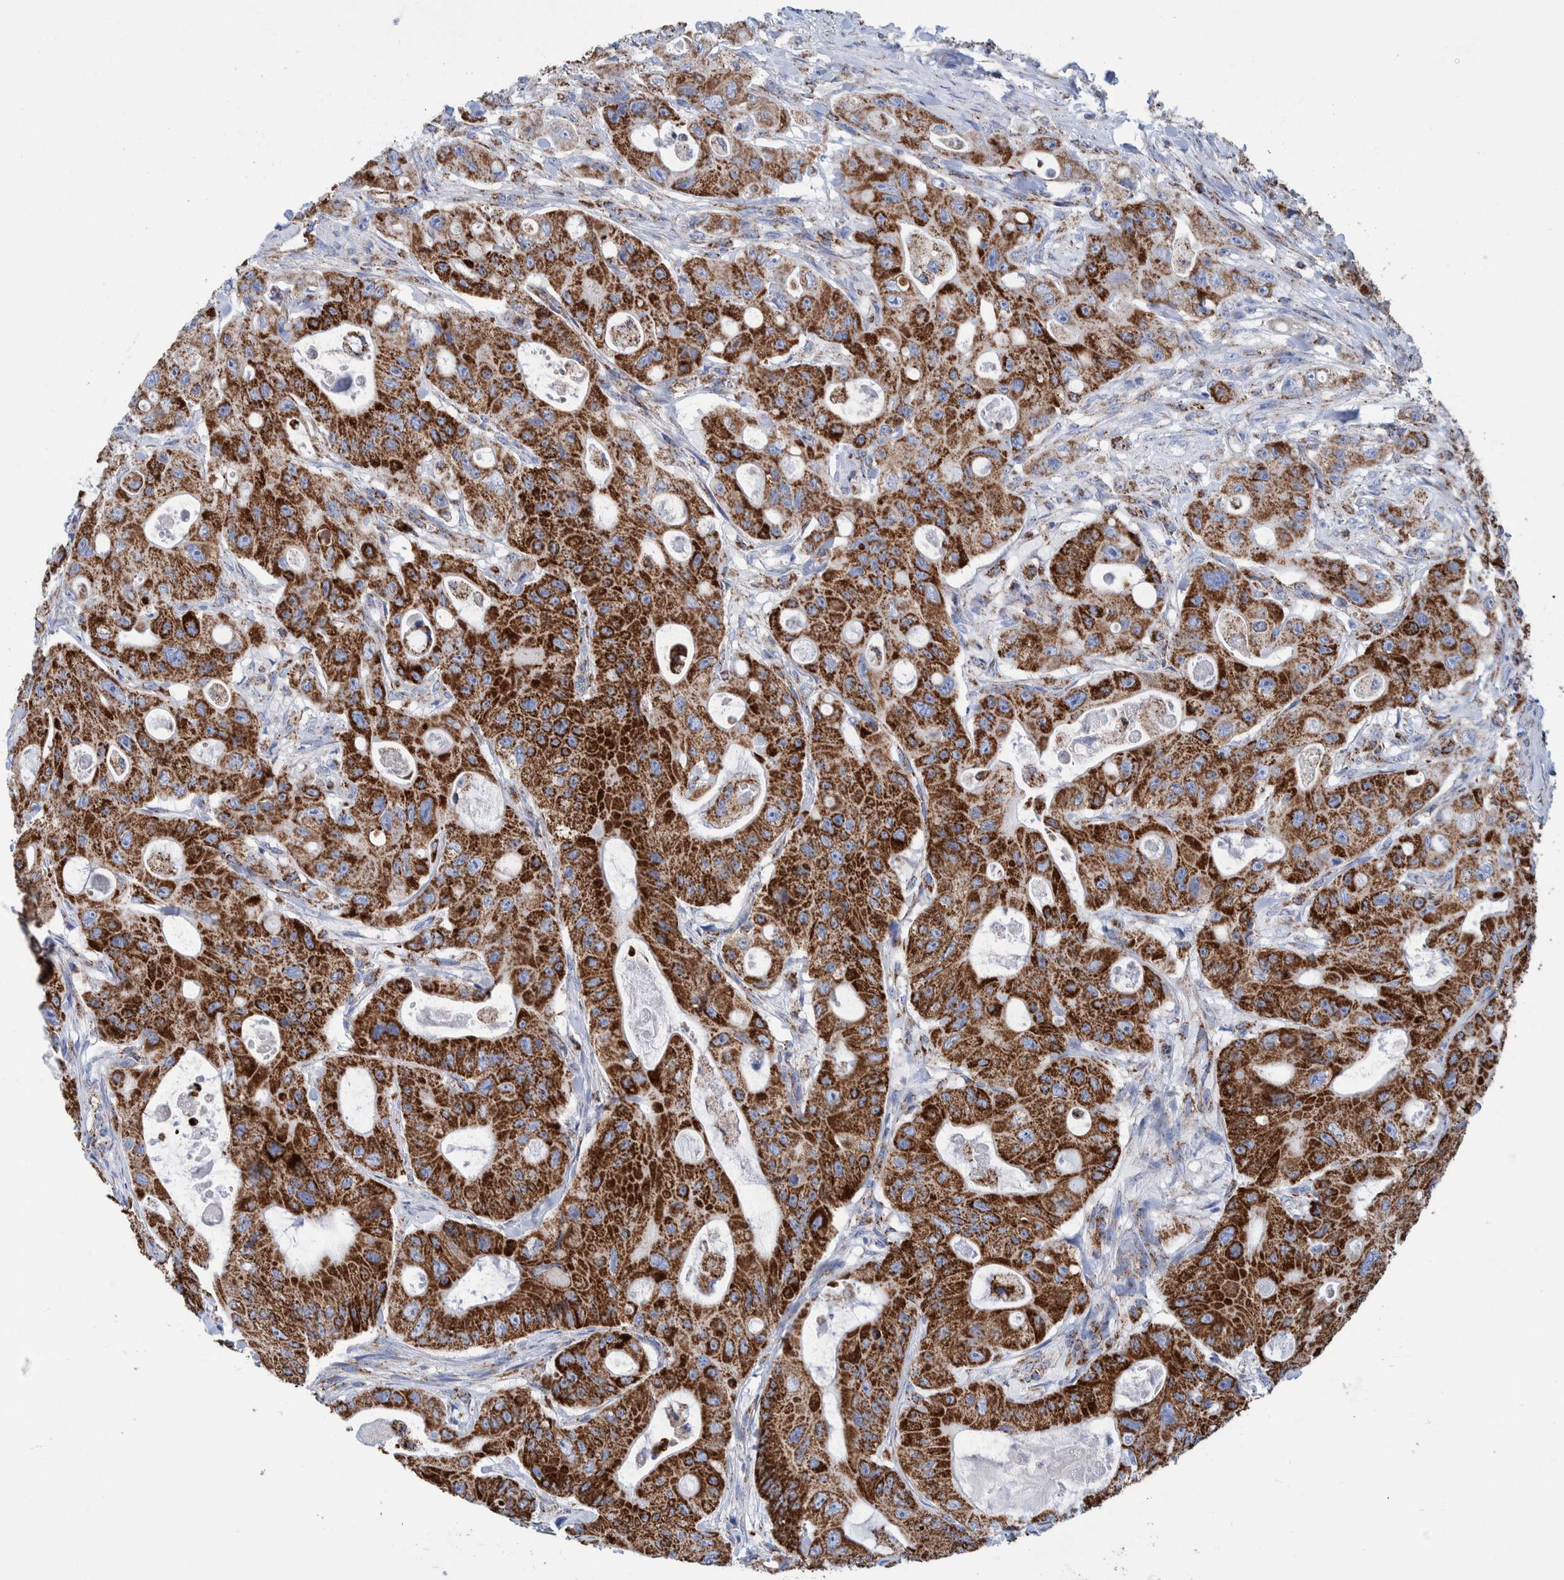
{"staining": {"intensity": "strong", "quantity": ">75%", "location": "cytoplasmic/membranous"}, "tissue": "colorectal cancer", "cell_type": "Tumor cells", "image_type": "cancer", "snomed": [{"axis": "morphology", "description": "Adenocarcinoma, NOS"}, {"axis": "topography", "description": "Colon"}], "caption": "This image exhibits adenocarcinoma (colorectal) stained with immunohistochemistry (IHC) to label a protein in brown. The cytoplasmic/membranous of tumor cells show strong positivity for the protein. Nuclei are counter-stained blue.", "gene": "DECR1", "patient": {"sex": "female", "age": 46}}